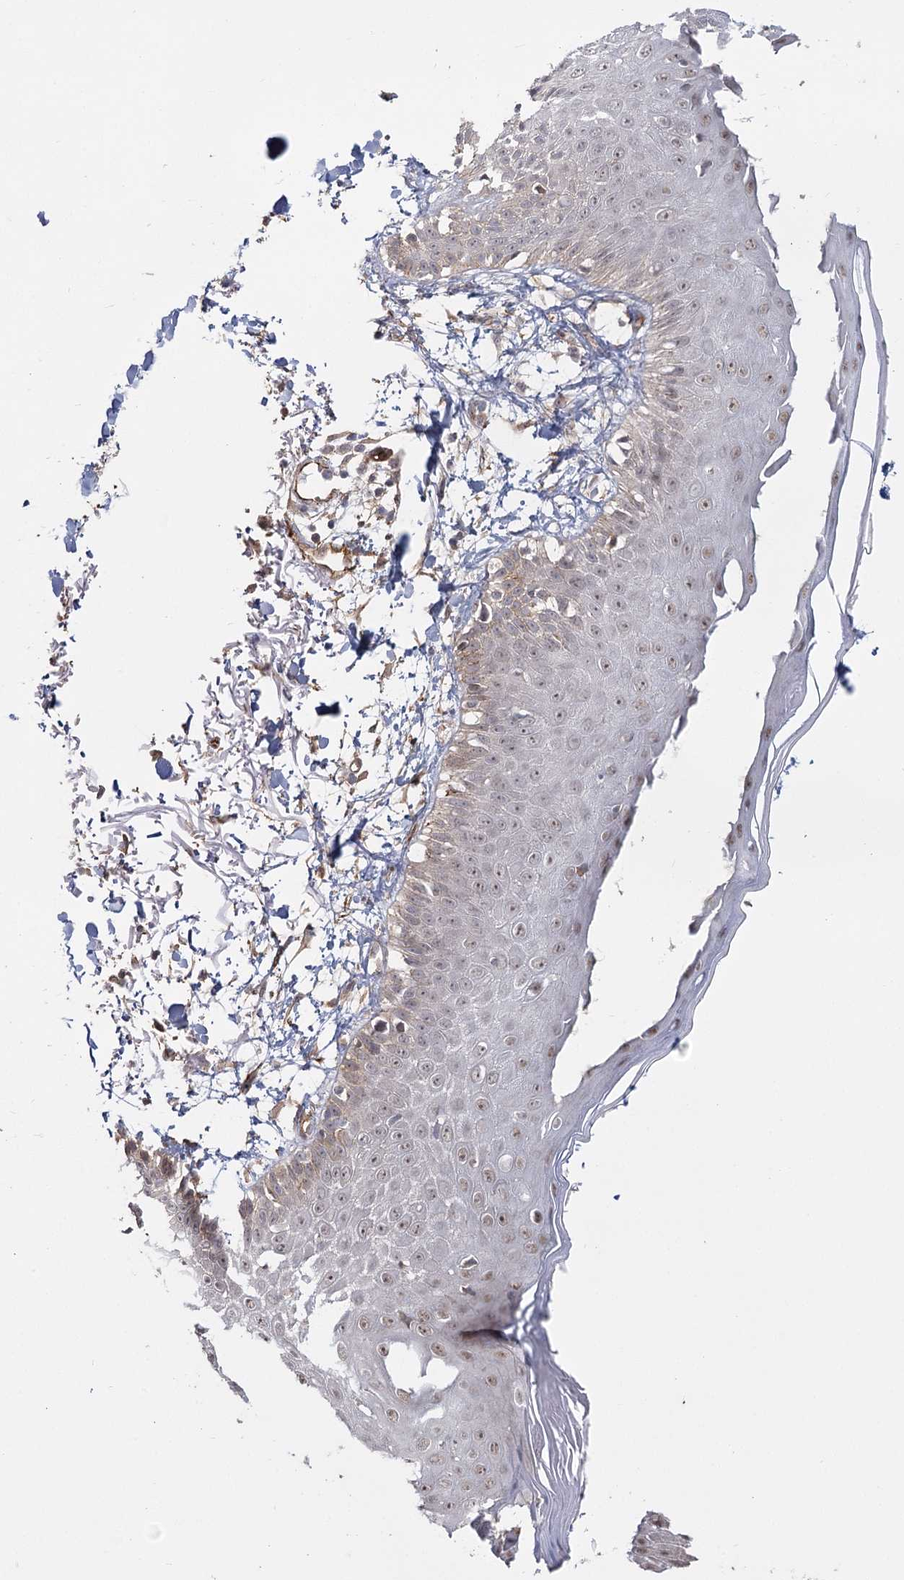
{"staining": {"intensity": "moderate", "quantity": "25%-75%", "location": "cytoplasmic/membranous"}, "tissue": "skin", "cell_type": "Fibroblasts", "image_type": "normal", "snomed": [{"axis": "morphology", "description": "Normal tissue, NOS"}, {"axis": "morphology", "description": "Squamous cell carcinoma, NOS"}, {"axis": "topography", "description": "Skin"}, {"axis": "topography", "description": "Peripheral nerve tissue"}], "caption": "IHC image of normal skin: skin stained using immunohistochemistry (IHC) reveals medium levels of moderate protein expression localized specifically in the cytoplasmic/membranous of fibroblasts, appearing as a cytoplasmic/membranous brown color.", "gene": "RPP14", "patient": {"sex": "male", "age": 83}}